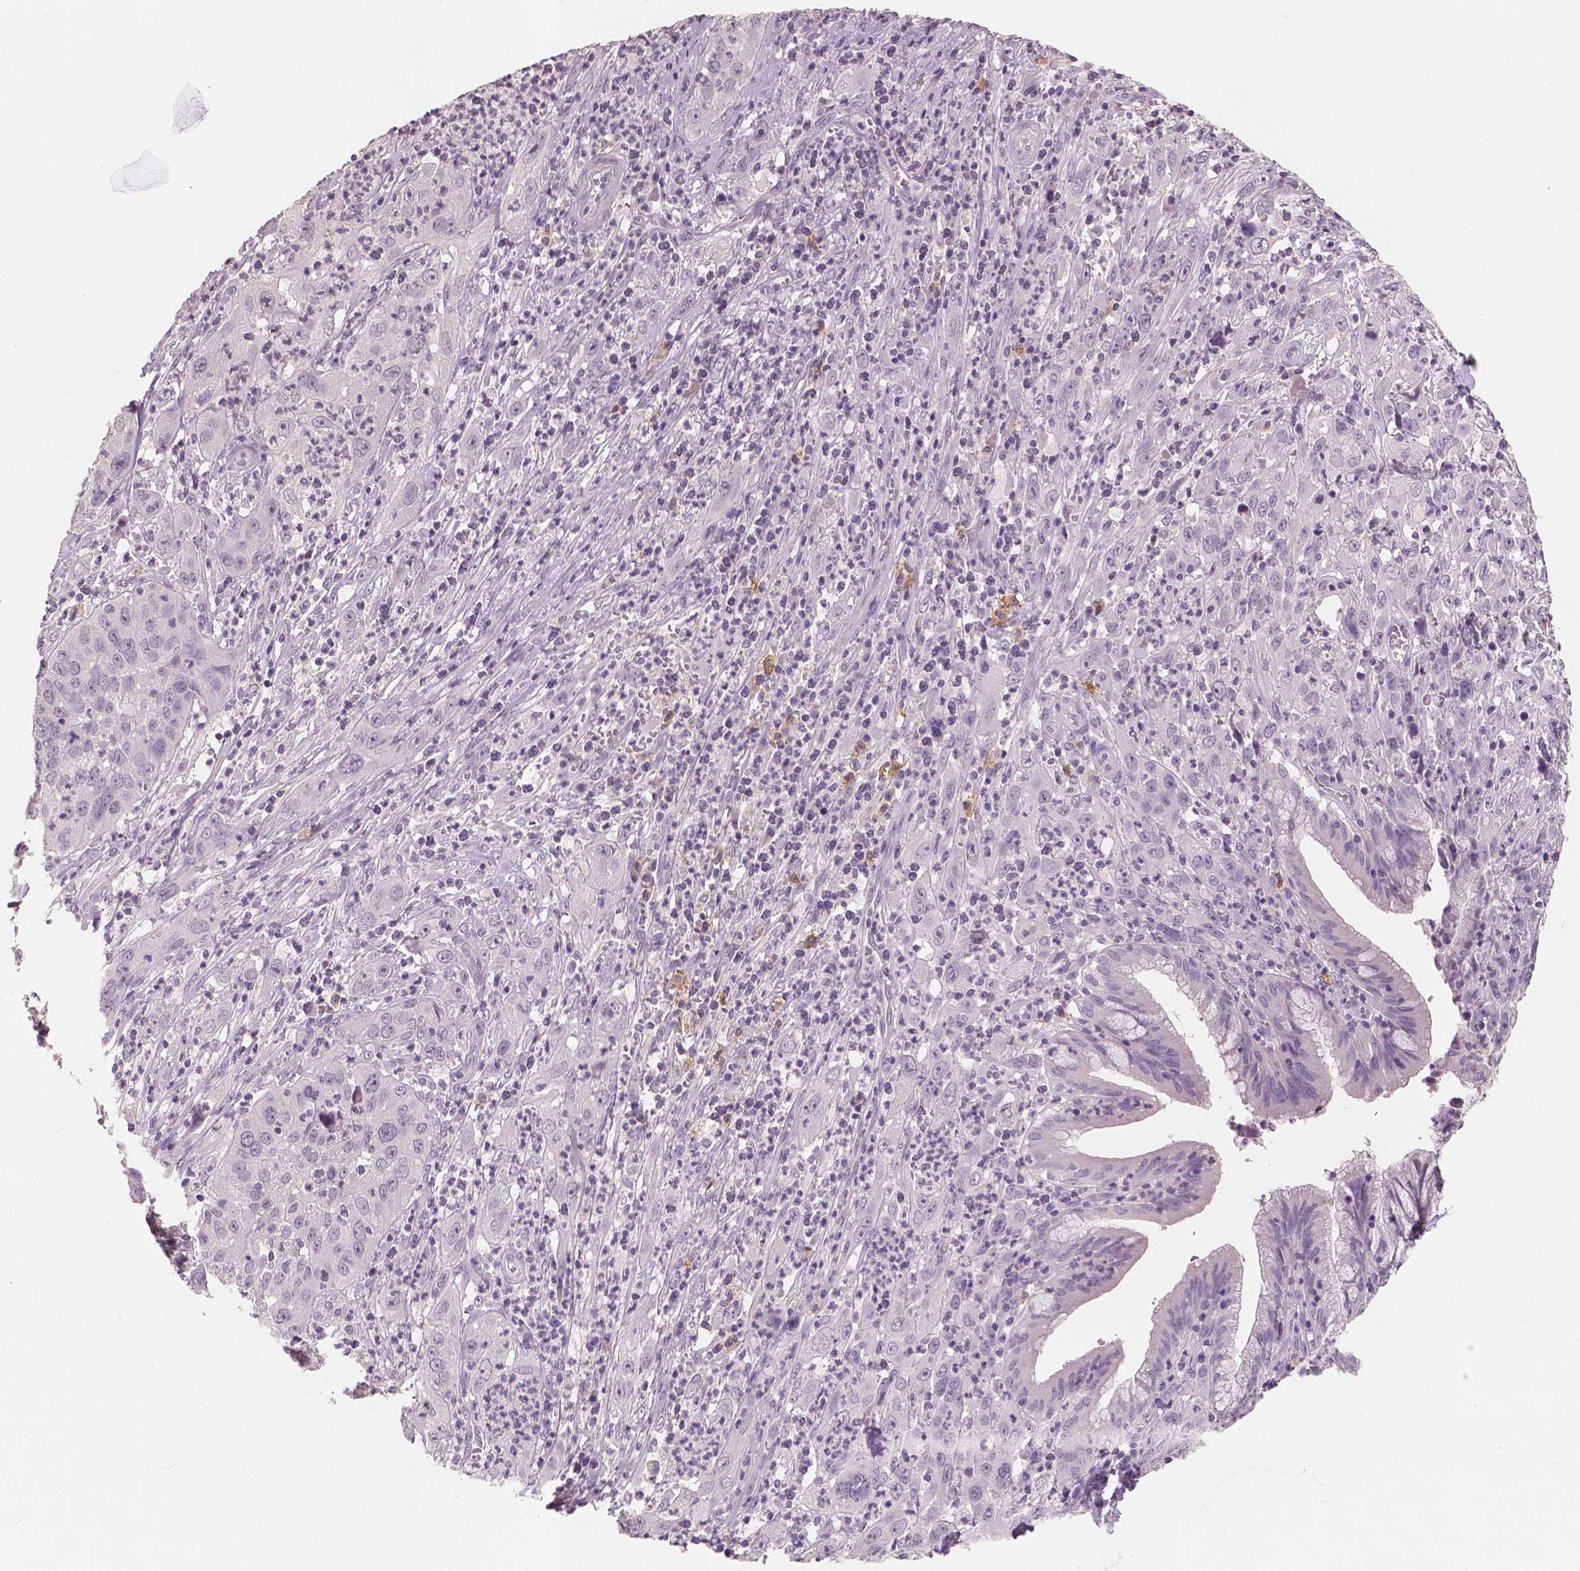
{"staining": {"intensity": "negative", "quantity": "none", "location": "none"}, "tissue": "cervical cancer", "cell_type": "Tumor cells", "image_type": "cancer", "snomed": [{"axis": "morphology", "description": "Squamous cell carcinoma, NOS"}, {"axis": "topography", "description": "Cervix"}], "caption": "This micrograph is of cervical cancer stained with immunohistochemistry to label a protein in brown with the nuclei are counter-stained blue. There is no expression in tumor cells.", "gene": "KIT", "patient": {"sex": "female", "age": 32}}